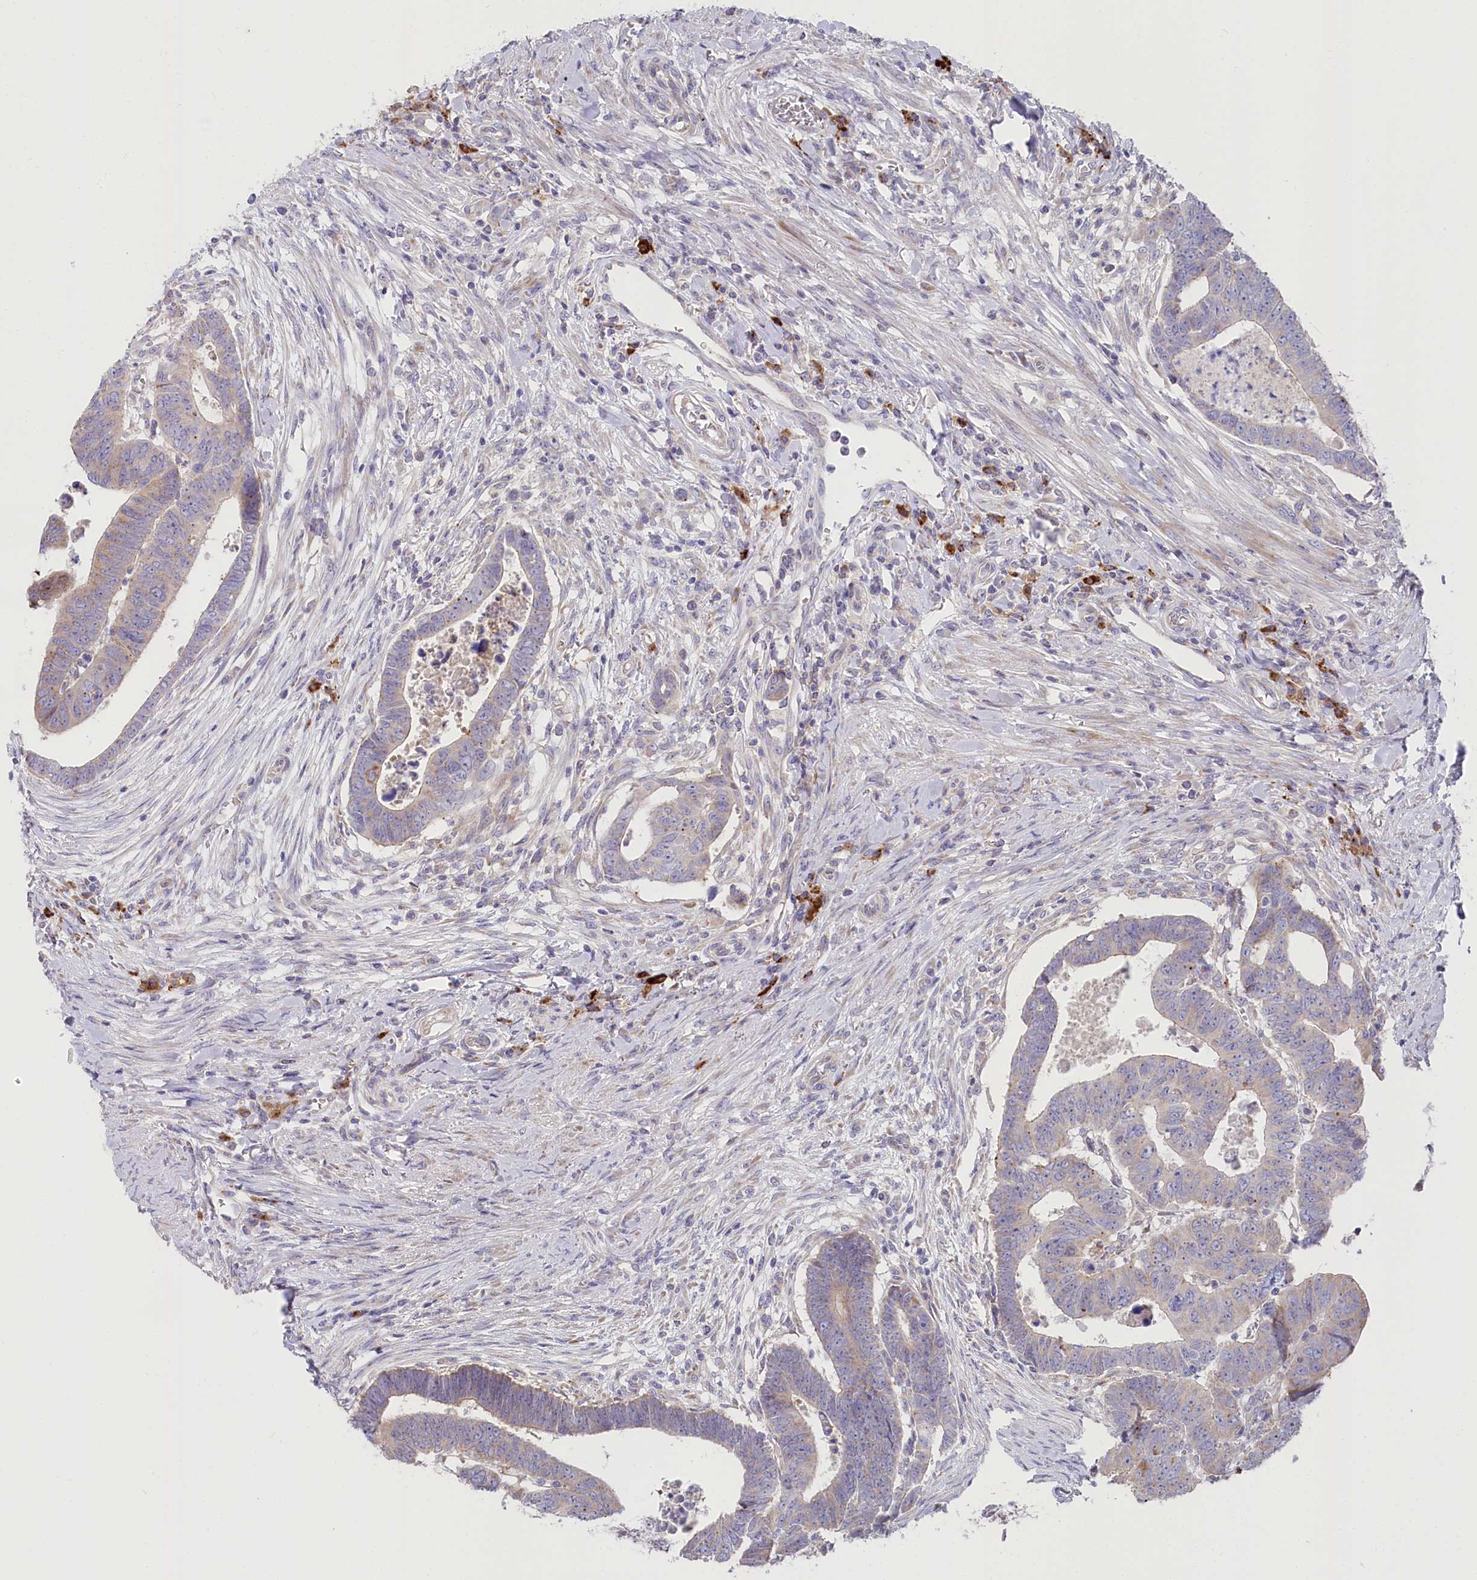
{"staining": {"intensity": "negative", "quantity": "none", "location": "none"}, "tissue": "colorectal cancer", "cell_type": "Tumor cells", "image_type": "cancer", "snomed": [{"axis": "morphology", "description": "Normal tissue, NOS"}, {"axis": "morphology", "description": "Adenocarcinoma, NOS"}, {"axis": "topography", "description": "Rectum"}], "caption": "IHC photomicrograph of neoplastic tissue: colorectal cancer (adenocarcinoma) stained with DAB (3,3'-diaminobenzidine) demonstrates no significant protein expression in tumor cells.", "gene": "POGLUT1", "patient": {"sex": "female", "age": 65}}